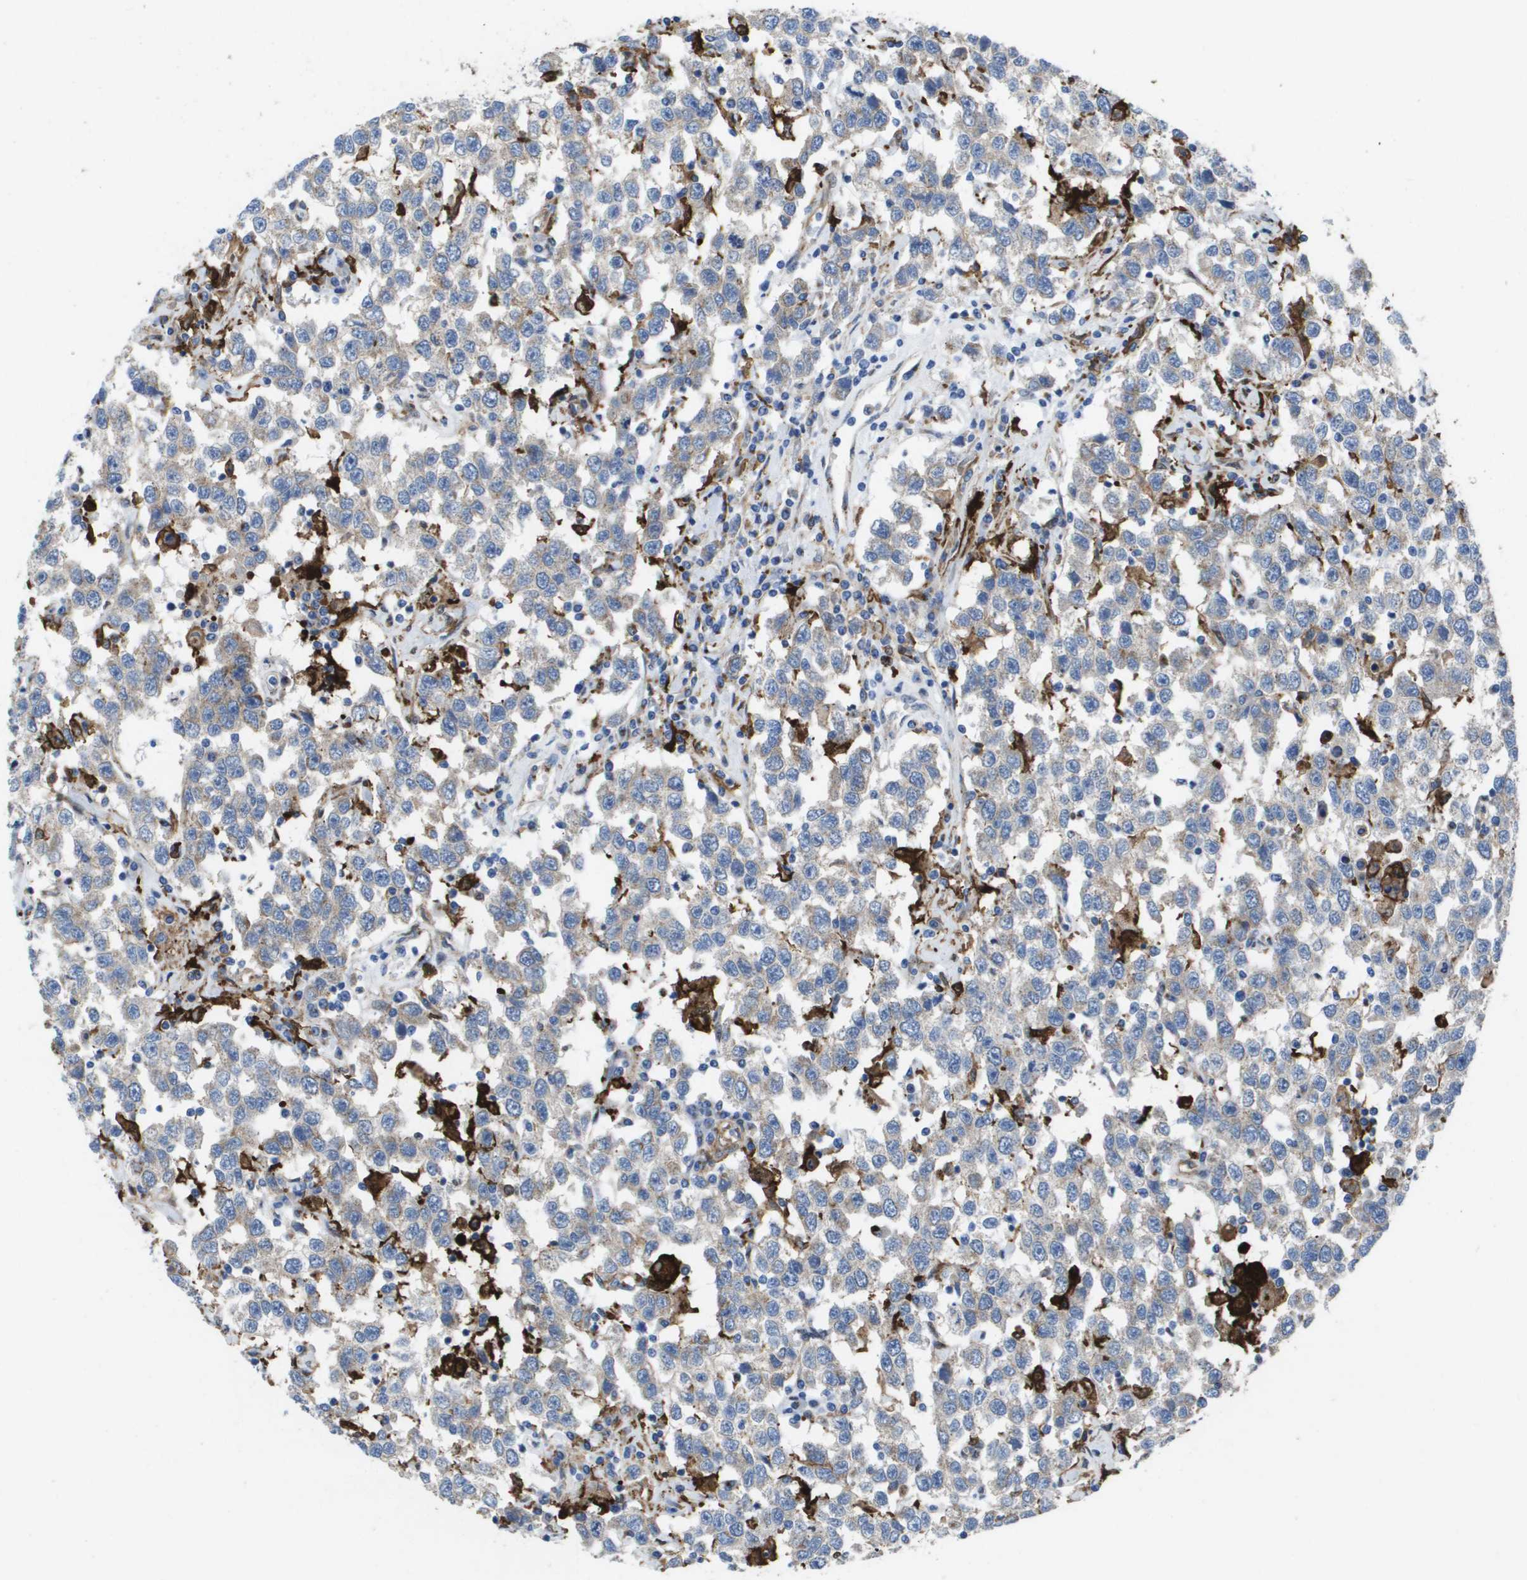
{"staining": {"intensity": "negative", "quantity": "none", "location": "none"}, "tissue": "testis cancer", "cell_type": "Tumor cells", "image_type": "cancer", "snomed": [{"axis": "morphology", "description": "Seminoma, NOS"}, {"axis": "topography", "description": "Testis"}], "caption": "DAB immunohistochemical staining of testis cancer exhibits no significant staining in tumor cells.", "gene": "SLC37A2", "patient": {"sex": "male", "age": 41}}